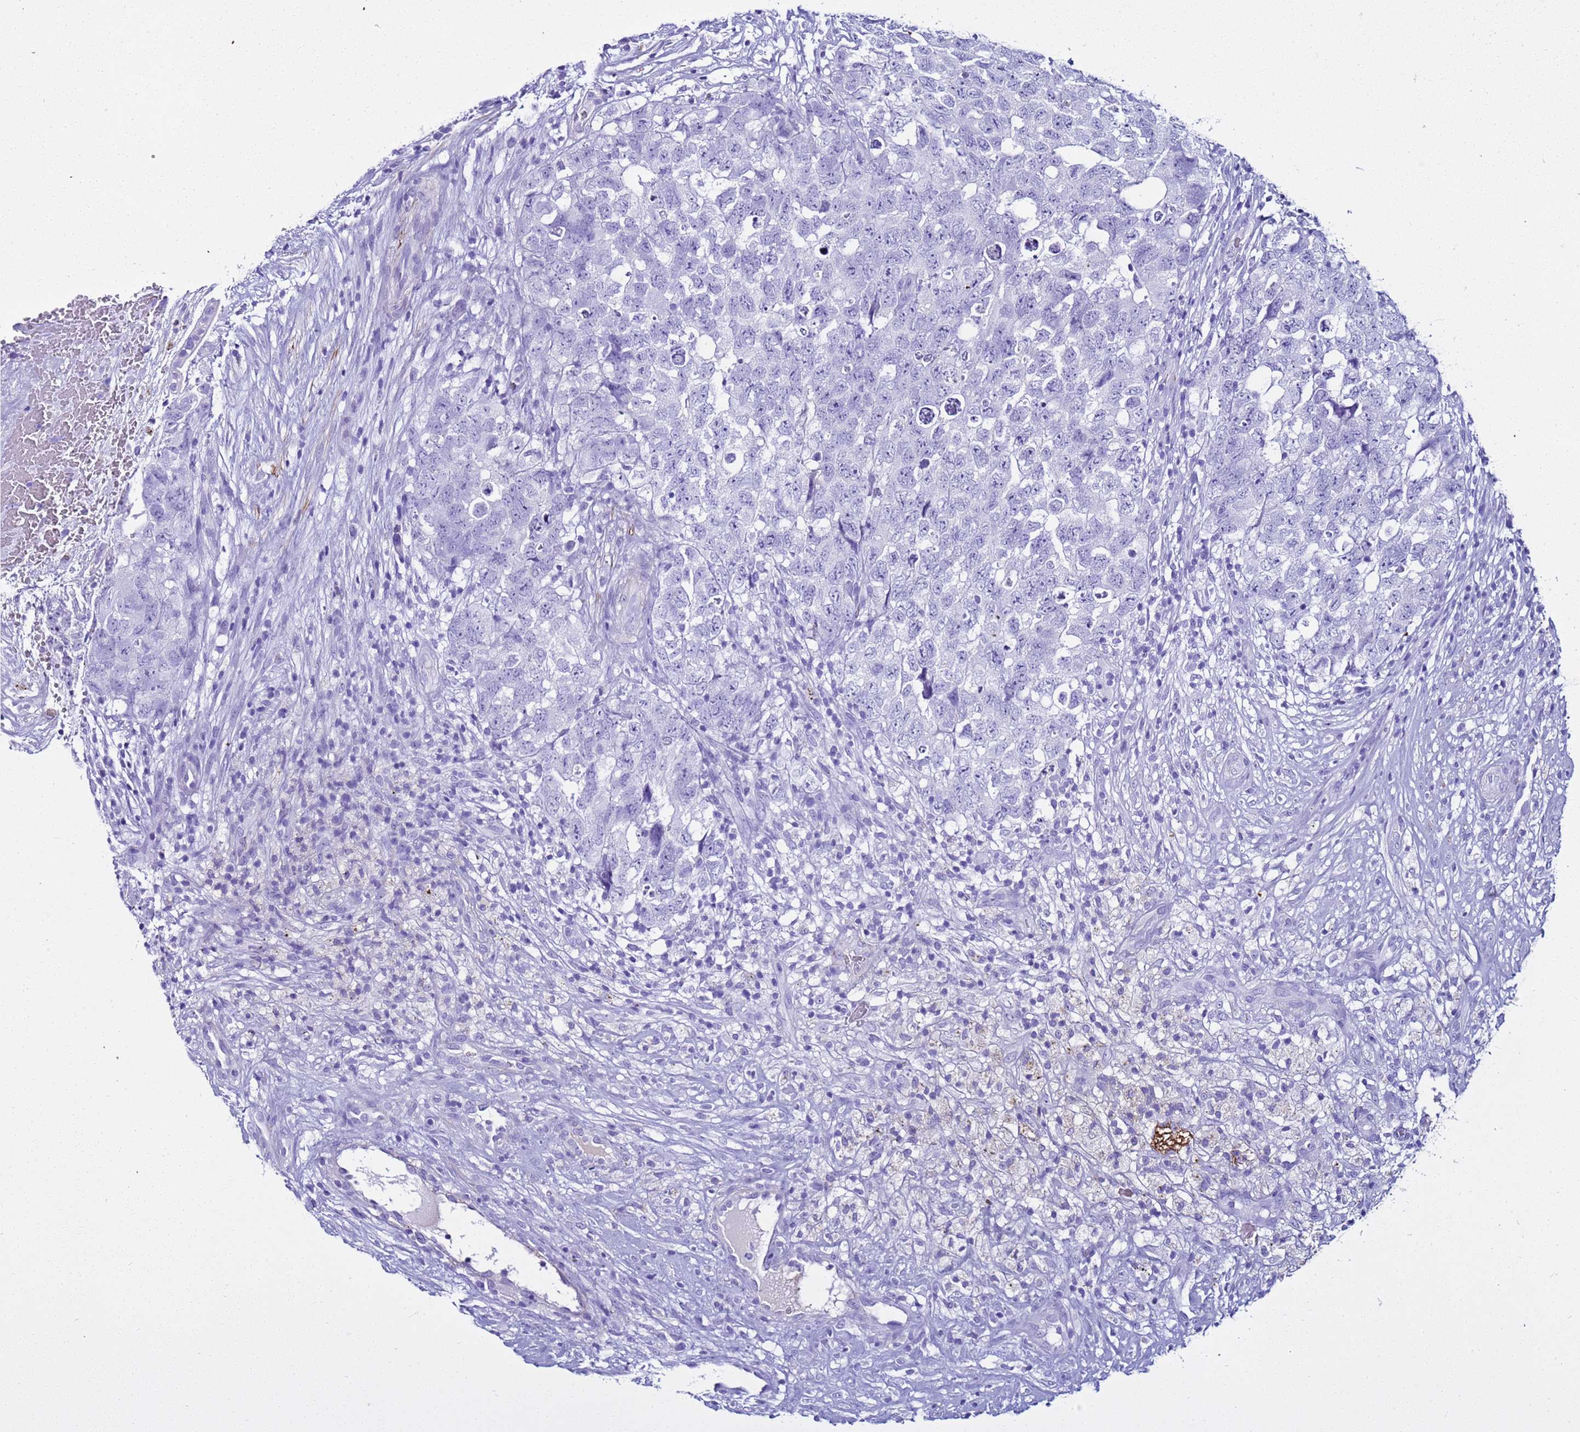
{"staining": {"intensity": "negative", "quantity": "none", "location": "none"}, "tissue": "testis cancer", "cell_type": "Tumor cells", "image_type": "cancer", "snomed": [{"axis": "morphology", "description": "Seminoma, NOS"}, {"axis": "morphology", "description": "Carcinoma, Embryonal, NOS"}, {"axis": "topography", "description": "Testis"}], "caption": "An immunohistochemistry histopathology image of embryonal carcinoma (testis) is shown. There is no staining in tumor cells of embryonal carcinoma (testis).", "gene": "LCMT1", "patient": {"sex": "male", "age": 29}}